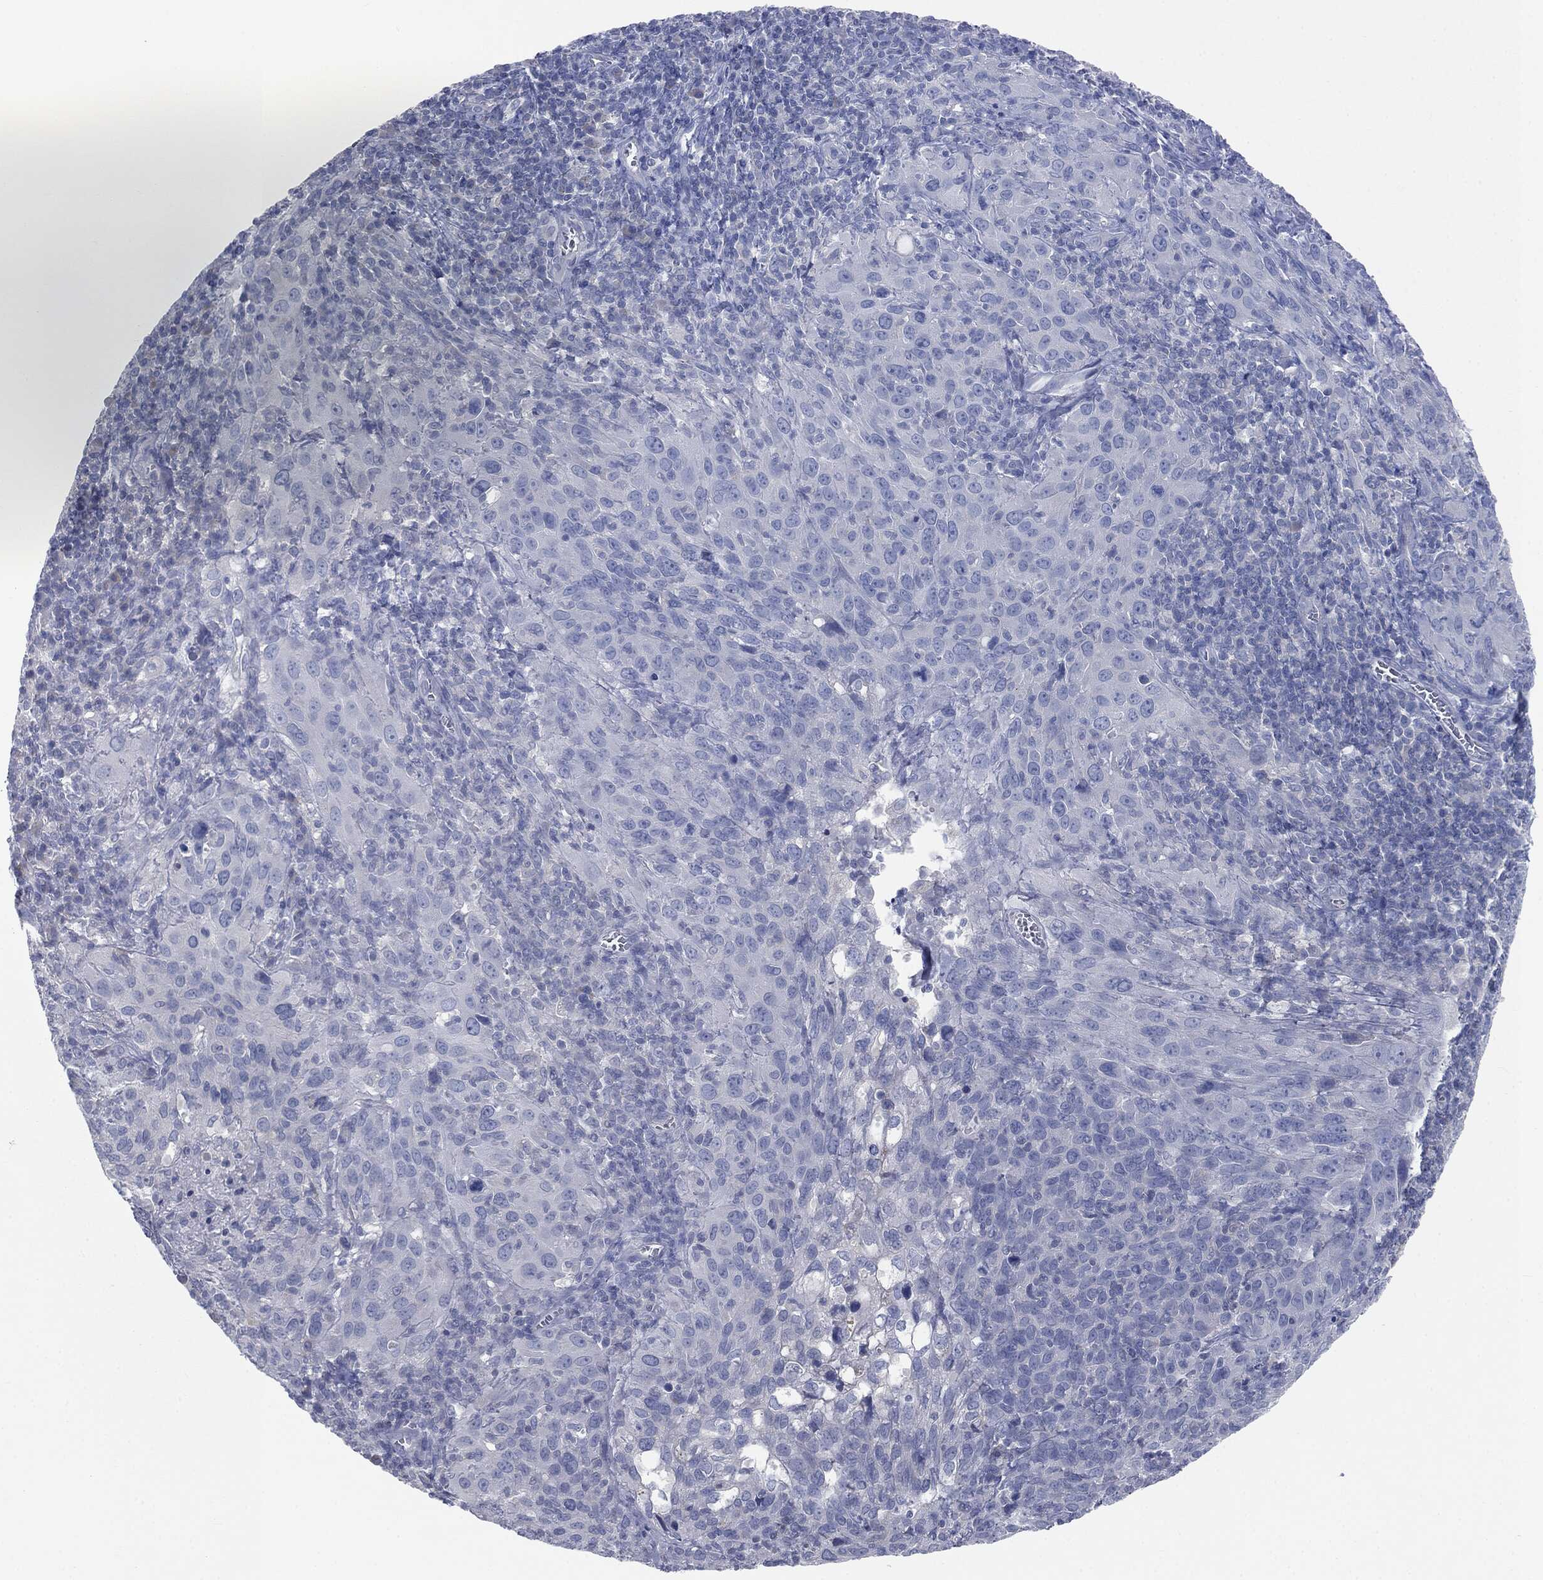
{"staining": {"intensity": "negative", "quantity": "none", "location": "none"}, "tissue": "cervical cancer", "cell_type": "Tumor cells", "image_type": "cancer", "snomed": [{"axis": "morphology", "description": "Squamous cell carcinoma, NOS"}, {"axis": "topography", "description": "Cervix"}], "caption": "The image reveals no significant positivity in tumor cells of cervical cancer (squamous cell carcinoma). (DAB (3,3'-diaminobenzidine) IHC visualized using brightfield microscopy, high magnification).", "gene": "CAV3", "patient": {"sex": "female", "age": 51}}